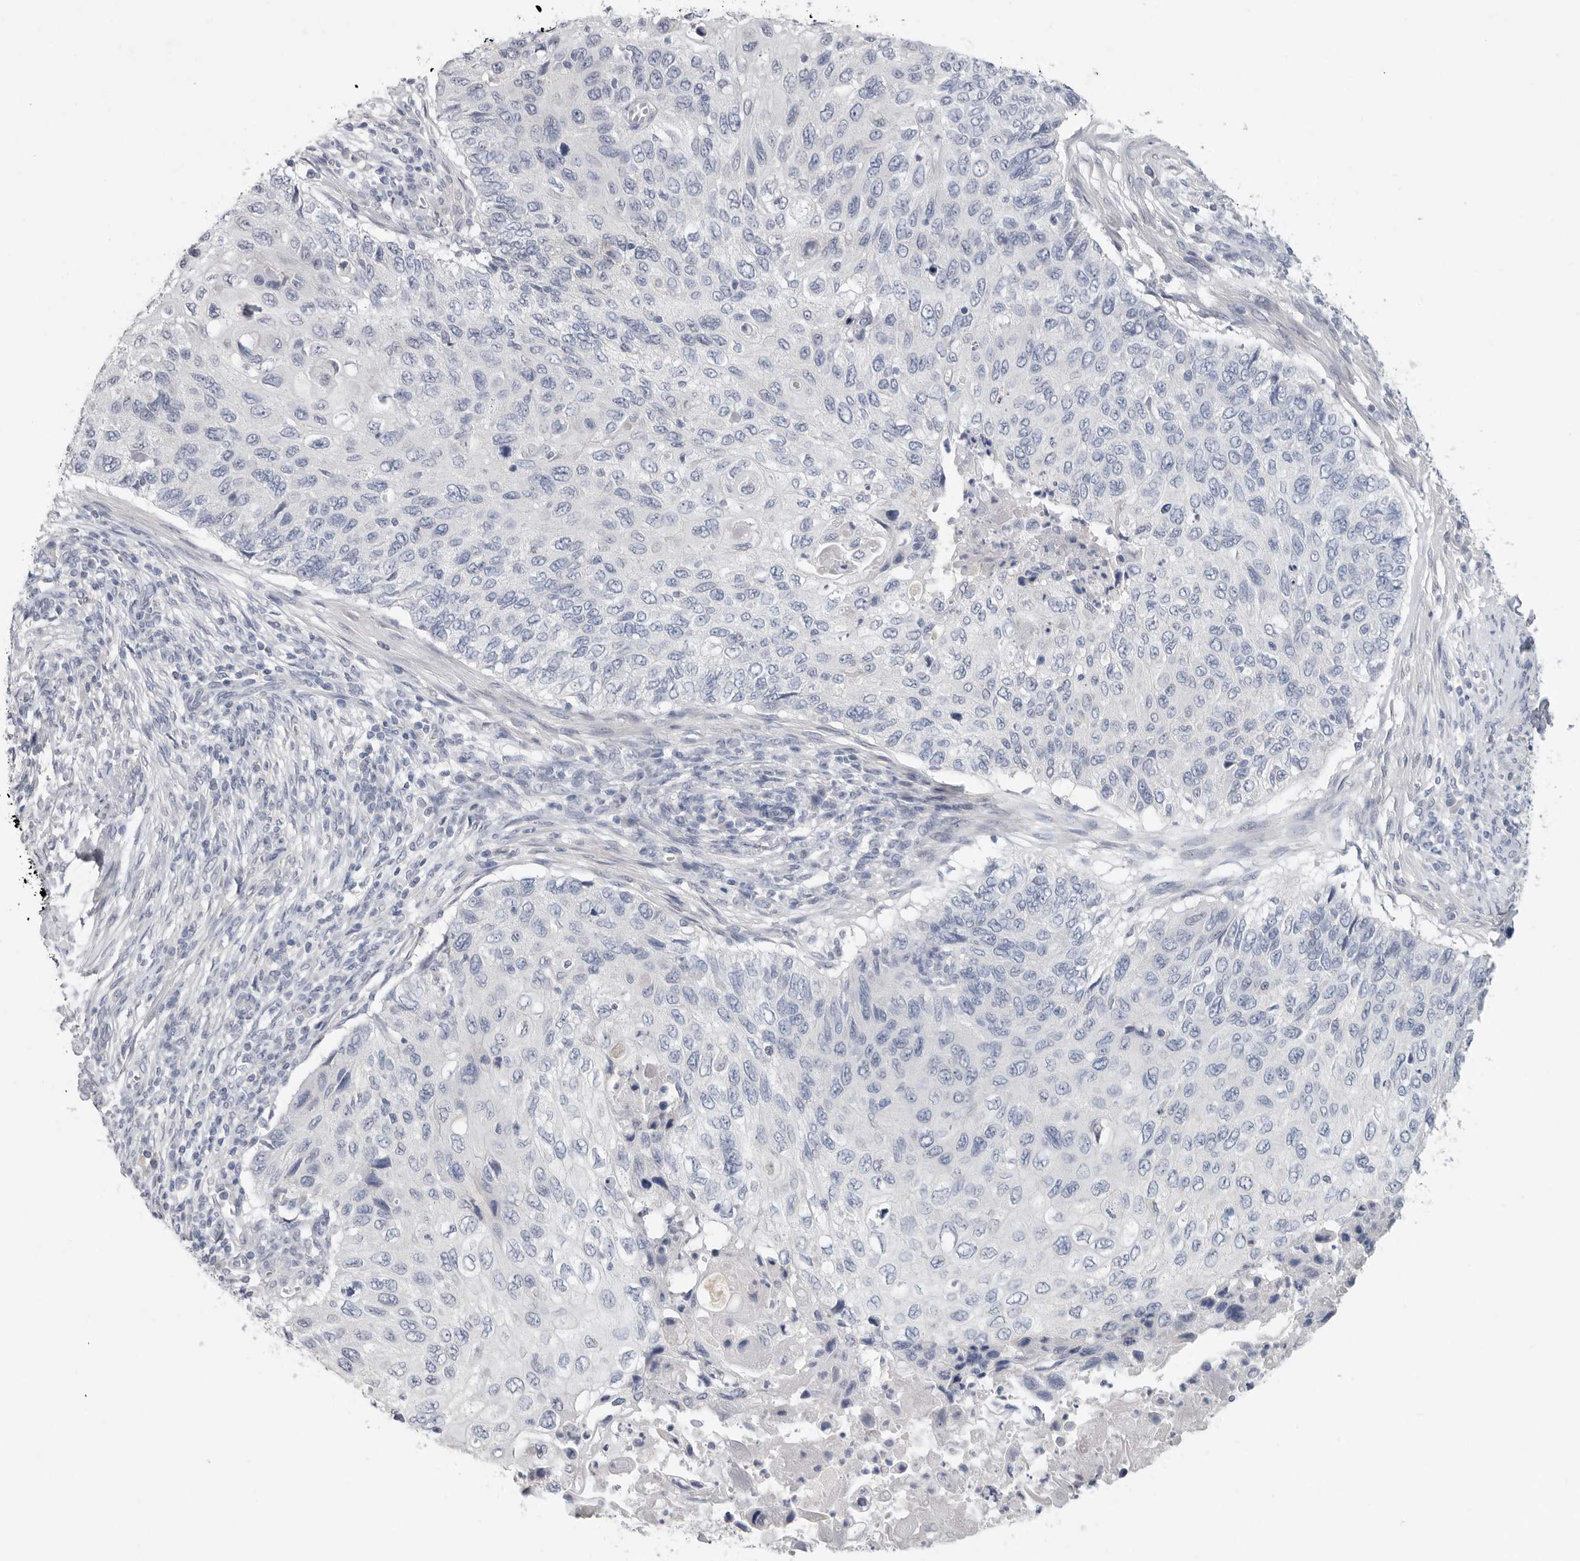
{"staining": {"intensity": "negative", "quantity": "none", "location": "none"}, "tissue": "cervical cancer", "cell_type": "Tumor cells", "image_type": "cancer", "snomed": [{"axis": "morphology", "description": "Squamous cell carcinoma, NOS"}, {"axis": "topography", "description": "Cervix"}], "caption": "This is an immunohistochemistry (IHC) image of human squamous cell carcinoma (cervical). There is no staining in tumor cells.", "gene": "REG4", "patient": {"sex": "female", "age": 70}}